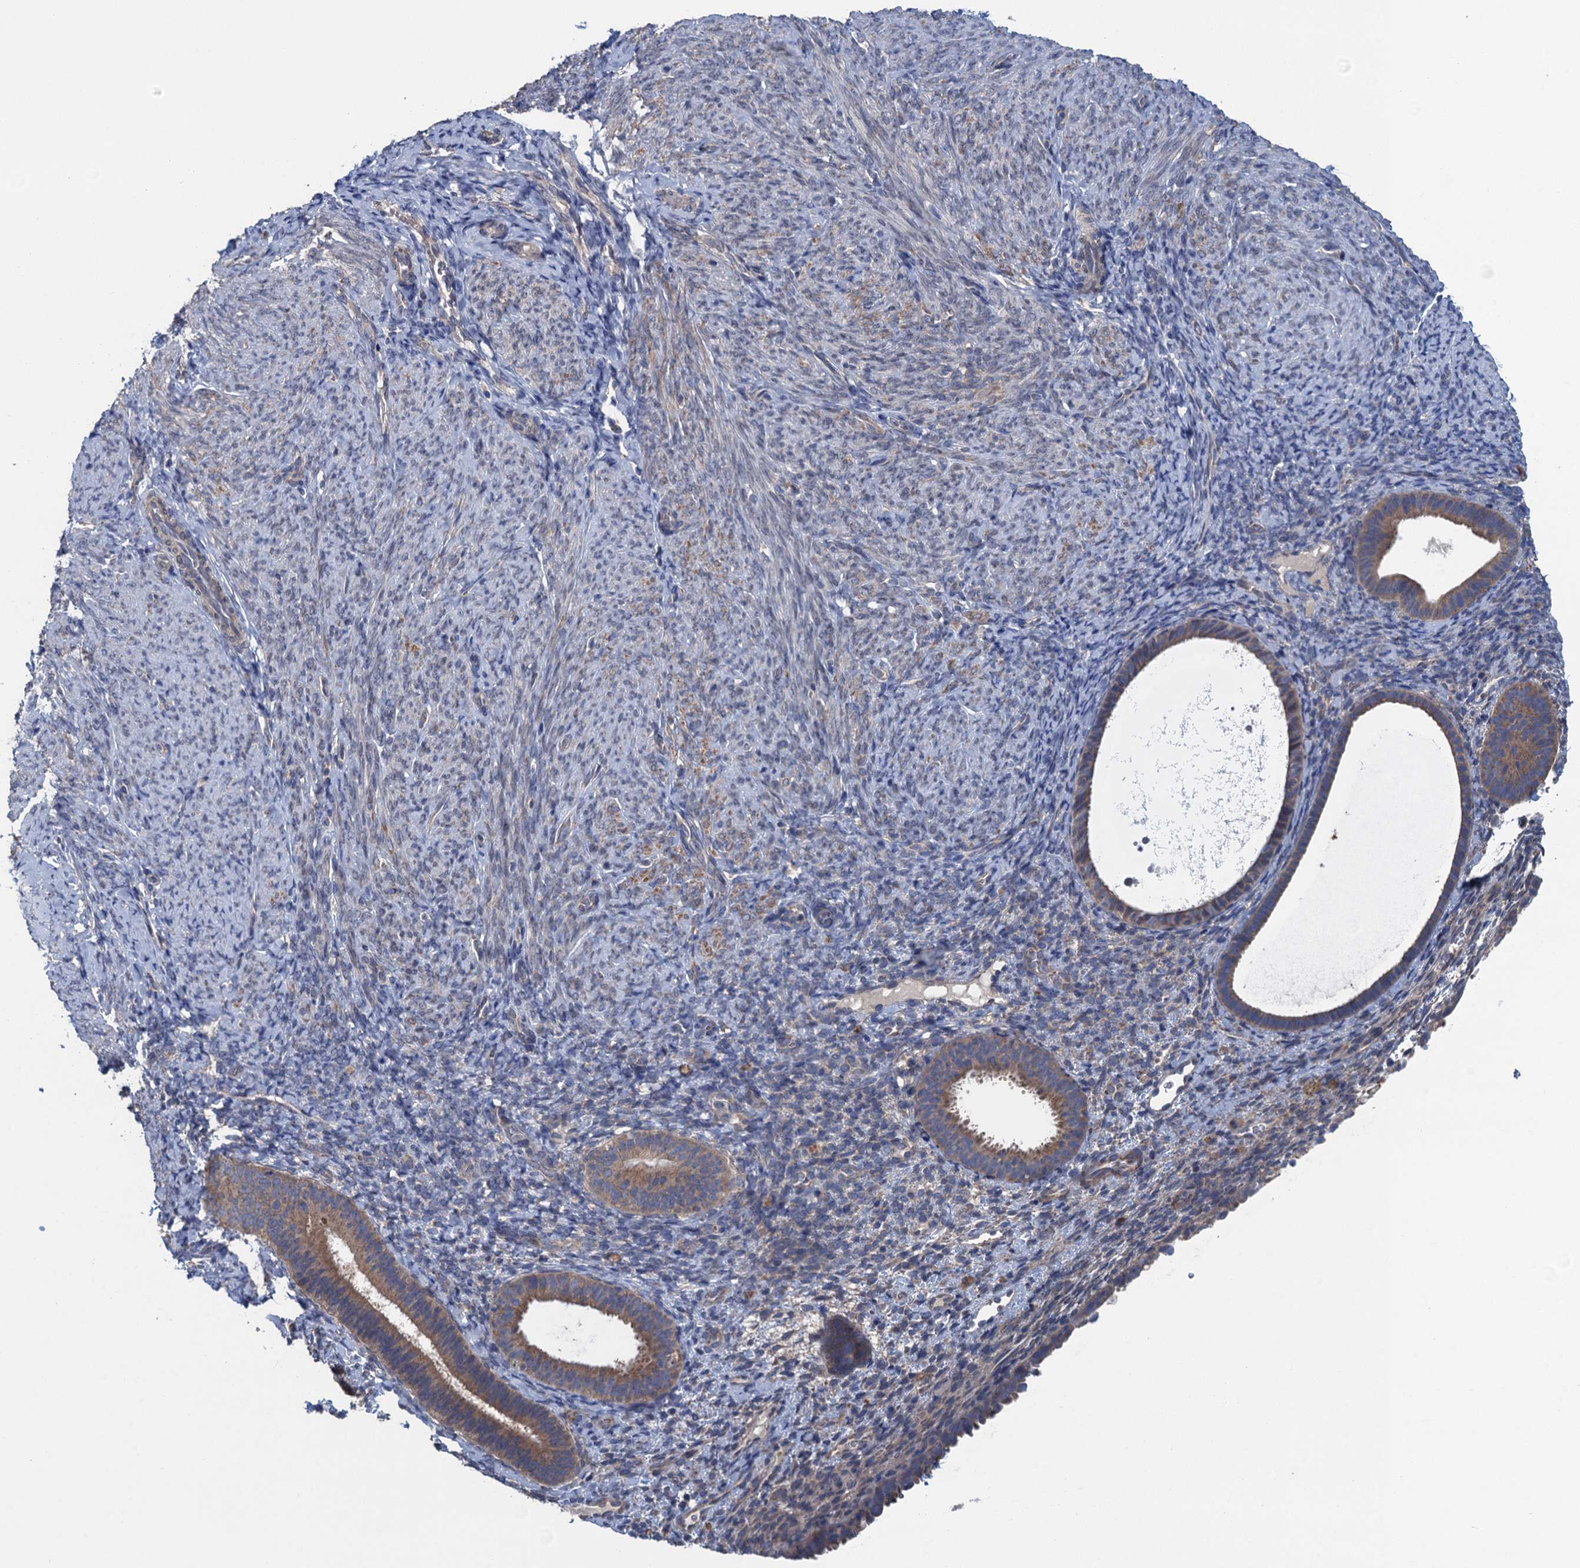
{"staining": {"intensity": "negative", "quantity": "none", "location": "none"}, "tissue": "endometrium", "cell_type": "Cells in endometrial stroma", "image_type": "normal", "snomed": [{"axis": "morphology", "description": "Normal tissue, NOS"}, {"axis": "topography", "description": "Endometrium"}], "caption": "DAB immunohistochemical staining of normal human endometrium demonstrates no significant expression in cells in endometrial stroma. (DAB (3,3'-diaminobenzidine) immunohistochemistry with hematoxylin counter stain).", "gene": "CTU2", "patient": {"sex": "female", "age": 65}}